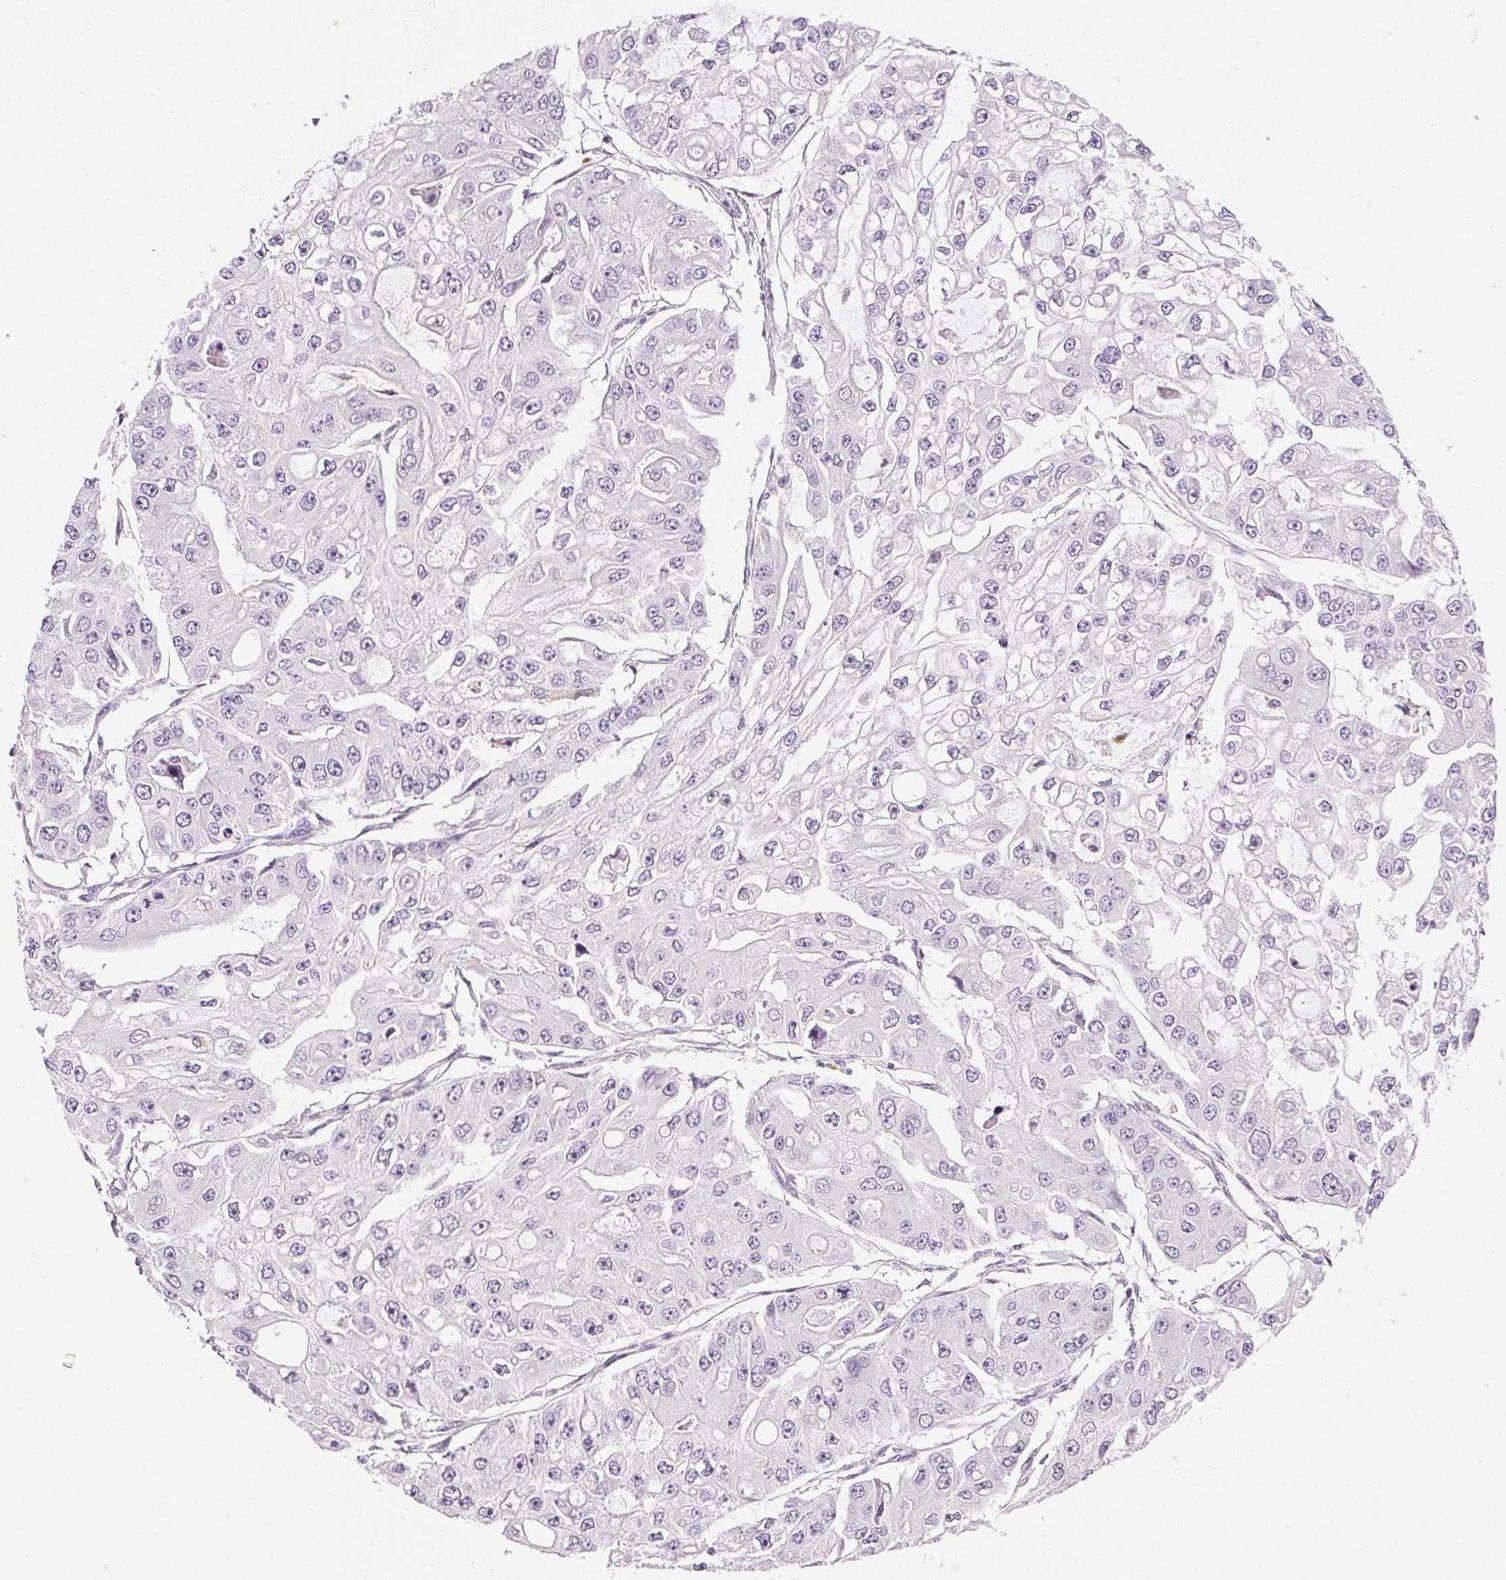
{"staining": {"intensity": "negative", "quantity": "none", "location": "none"}, "tissue": "ovarian cancer", "cell_type": "Tumor cells", "image_type": "cancer", "snomed": [{"axis": "morphology", "description": "Cystadenocarcinoma, serous, NOS"}, {"axis": "topography", "description": "Ovary"}], "caption": "Tumor cells show no significant positivity in ovarian cancer (serous cystadenocarcinoma).", "gene": "MPO", "patient": {"sex": "female", "age": 56}}